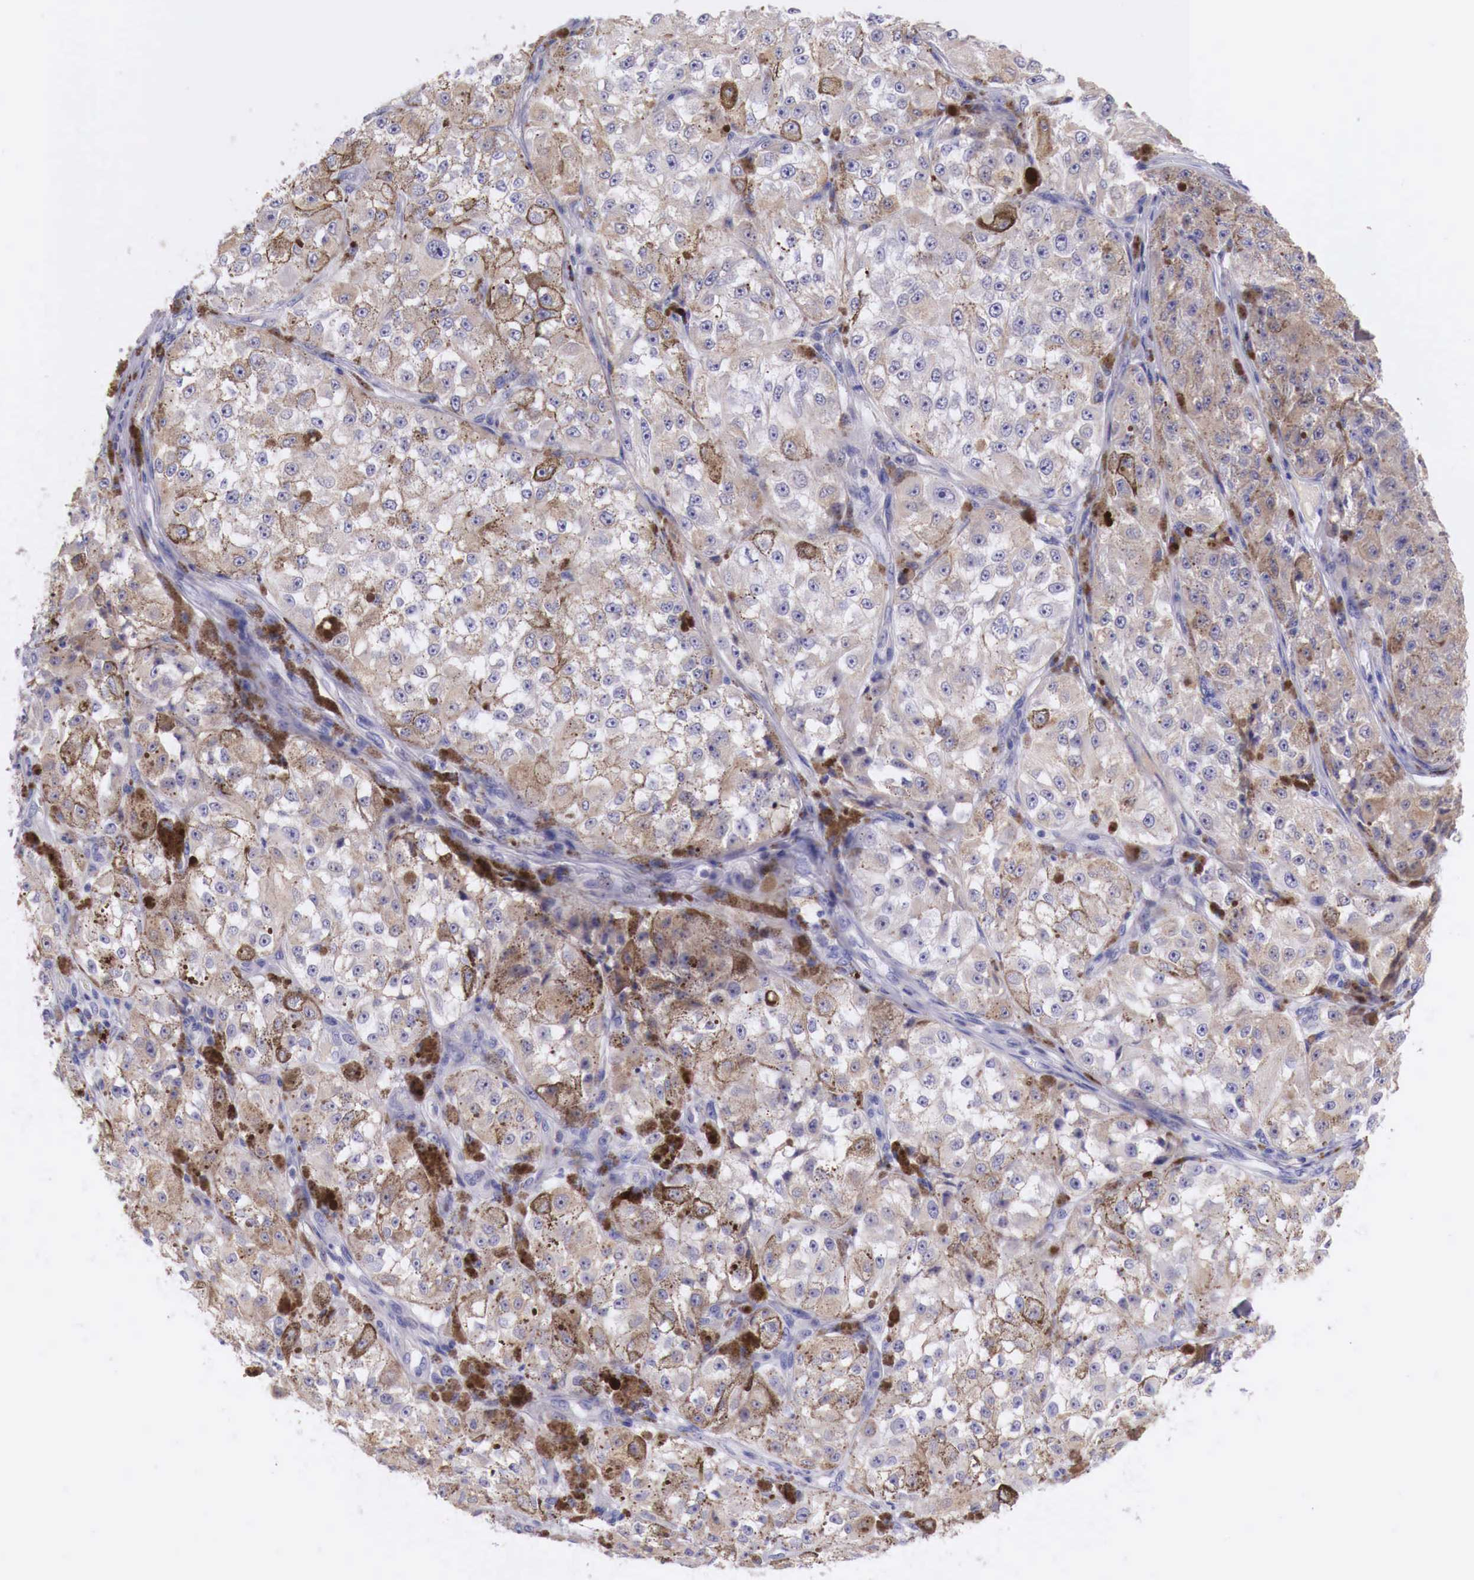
{"staining": {"intensity": "moderate", "quantity": ">75%", "location": "cytoplasmic/membranous"}, "tissue": "melanoma", "cell_type": "Tumor cells", "image_type": "cancer", "snomed": [{"axis": "morphology", "description": "Malignant melanoma, NOS"}, {"axis": "topography", "description": "Skin"}], "caption": "Immunohistochemistry (IHC) staining of malignant melanoma, which reveals medium levels of moderate cytoplasmic/membranous positivity in about >75% of tumor cells indicating moderate cytoplasmic/membranous protein staining. The staining was performed using DAB (3,3'-diaminobenzidine) (brown) for protein detection and nuclei were counterstained in hematoxylin (blue).", "gene": "NREP", "patient": {"sex": "male", "age": 67}}